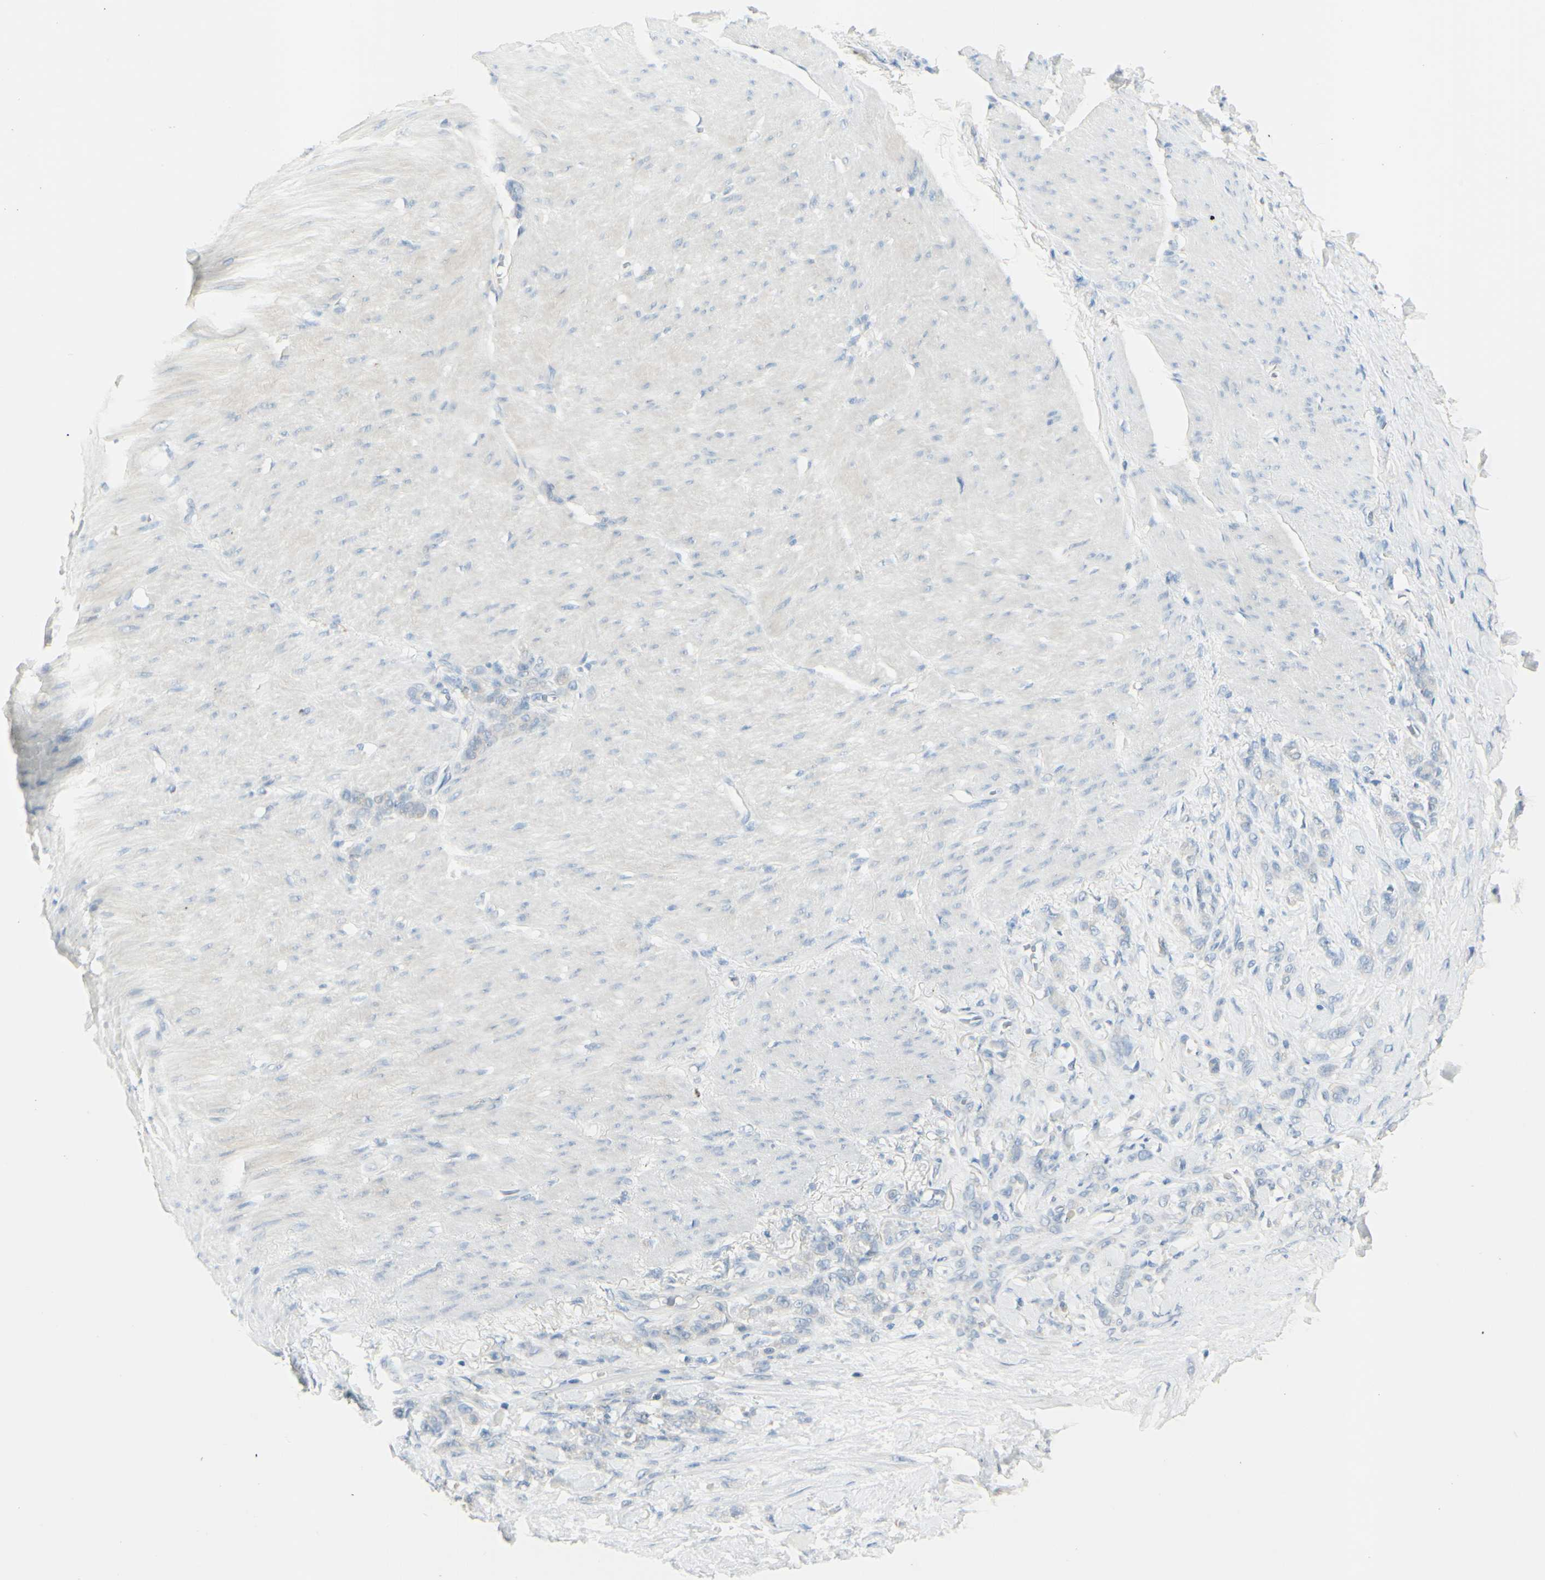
{"staining": {"intensity": "negative", "quantity": "none", "location": "none"}, "tissue": "stomach cancer", "cell_type": "Tumor cells", "image_type": "cancer", "snomed": [{"axis": "morphology", "description": "Adenocarcinoma, NOS"}, {"axis": "topography", "description": "Stomach"}], "caption": "This is an IHC histopathology image of stomach cancer. There is no positivity in tumor cells.", "gene": "ART3", "patient": {"sex": "male", "age": 82}}